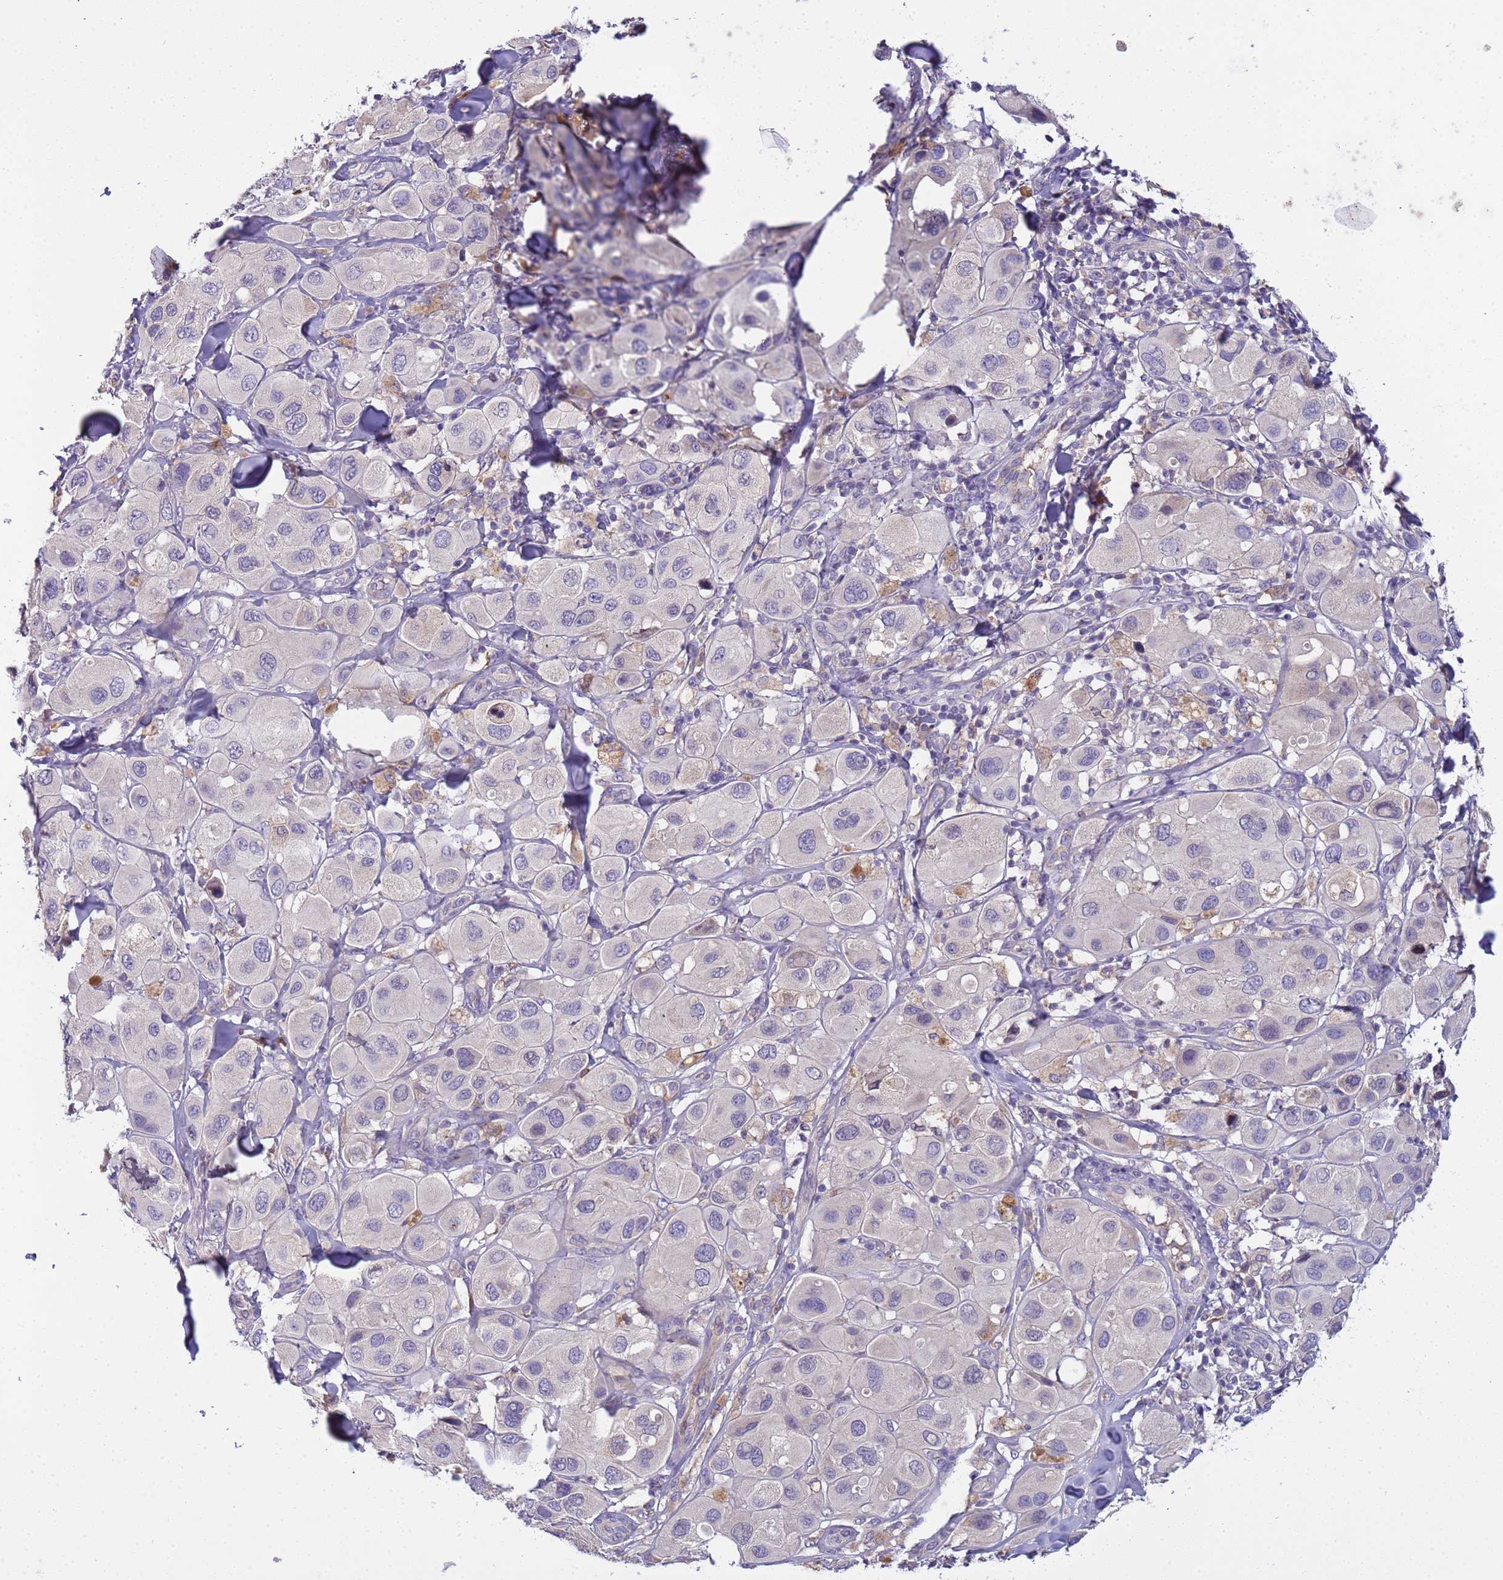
{"staining": {"intensity": "negative", "quantity": "none", "location": "none"}, "tissue": "melanoma", "cell_type": "Tumor cells", "image_type": "cancer", "snomed": [{"axis": "morphology", "description": "Malignant melanoma, Metastatic site"}, {"axis": "topography", "description": "Skin"}], "caption": "DAB immunohistochemical staining of human melanoma demonstrates no significant staining in tumor cells.", "gene": "PLCXD3", "patient": {"sex": "male", "age": 41}}